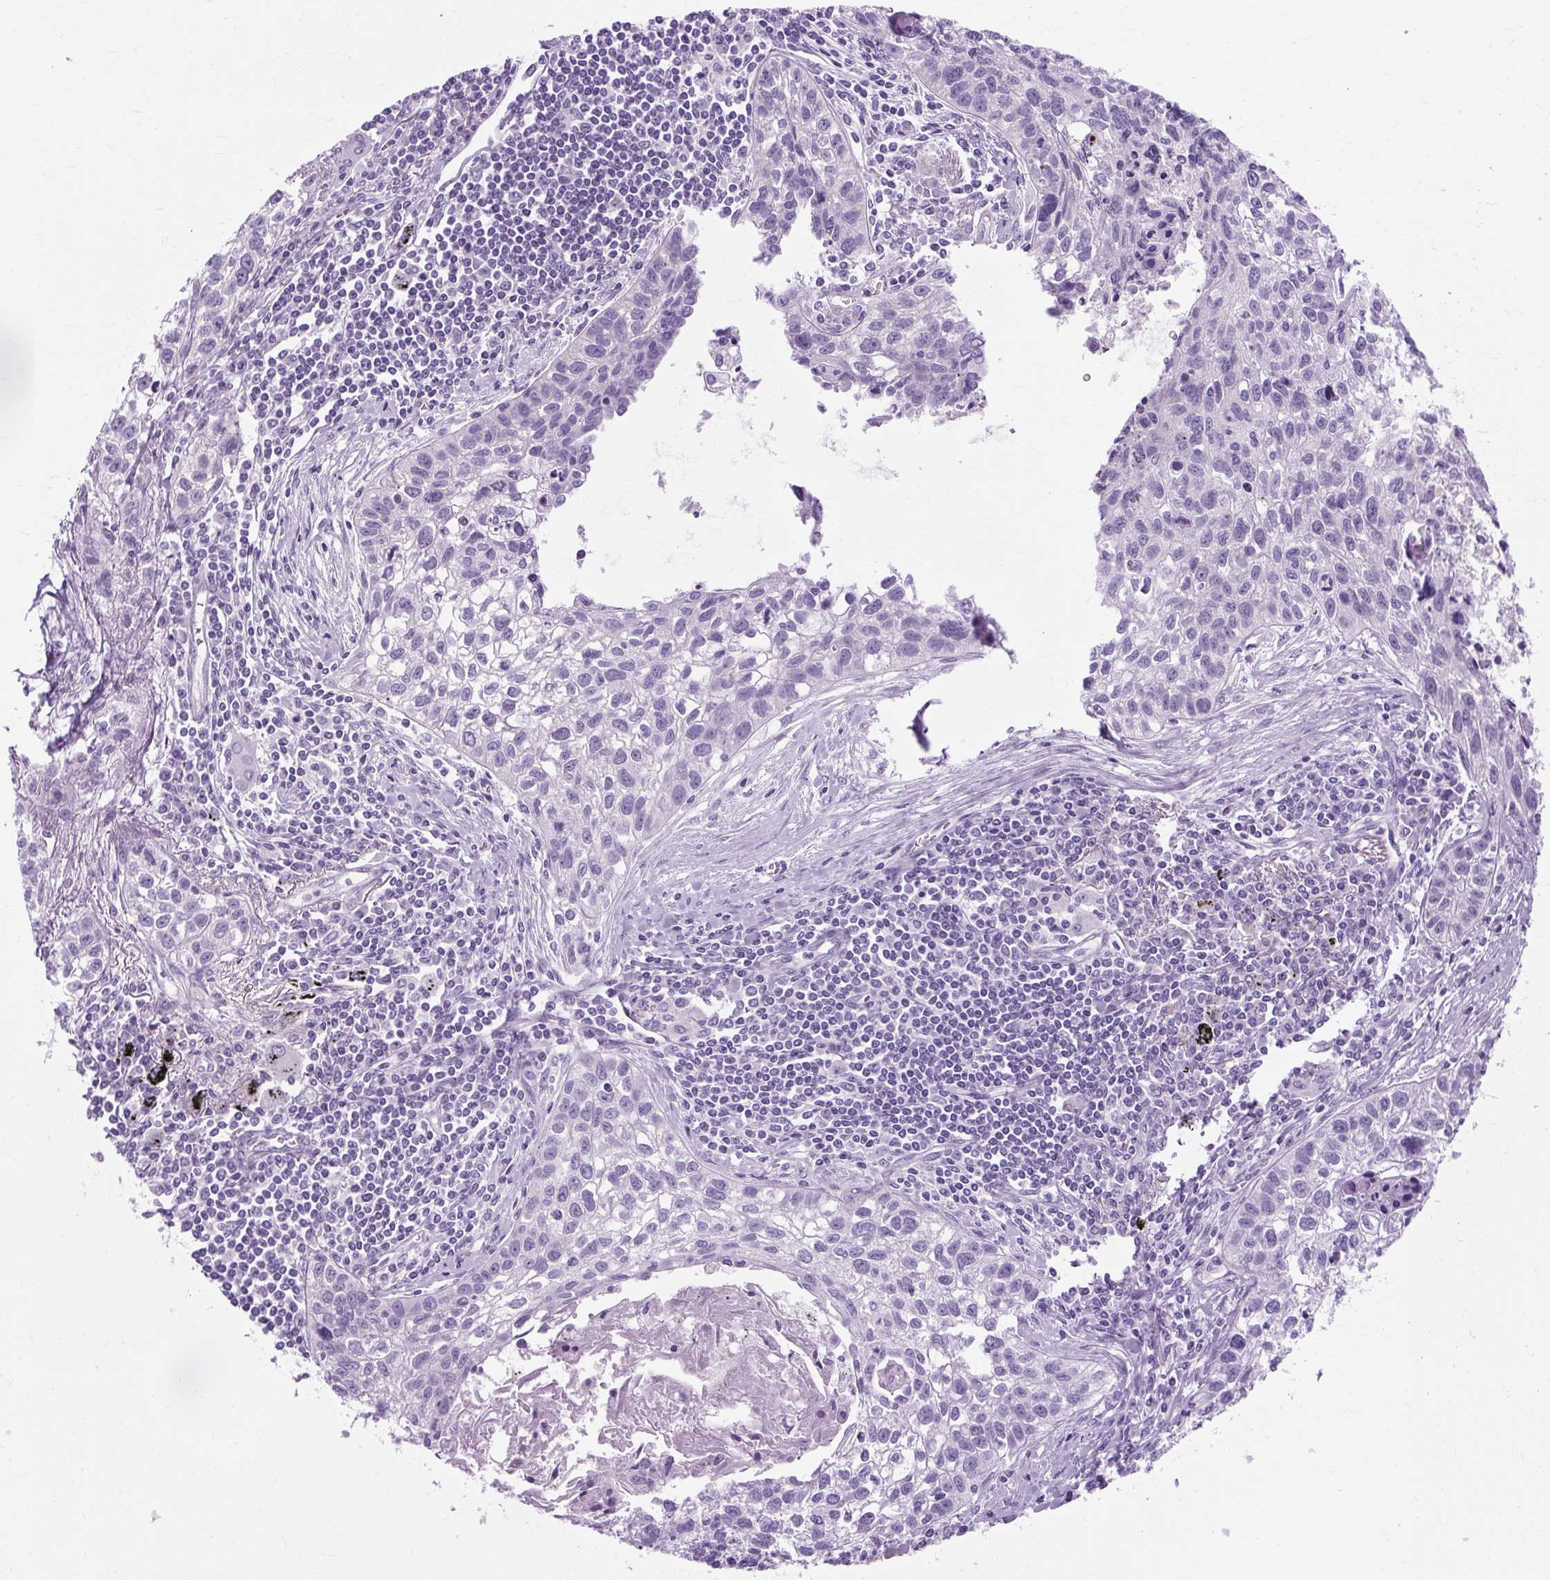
{"staining": {"intensity": "negative", "quantity": "none", "location": "none"}, "tissue": "lung cancer", "cell_type": "Tumor cells", "image_type": "cancer", "snomed": [{"axis": "morphology", "description": "Squamous cell carcinoma, NOS"}, {"axis": "topography", "description": "Lung"}], "caption": "A micrograph of lung cancer (squamous cell carcinoma) stained for a protein displays no brown staining in tumor cells.", "gene": "TMEM89", "patient": {"sex": "male", "age": 74}}